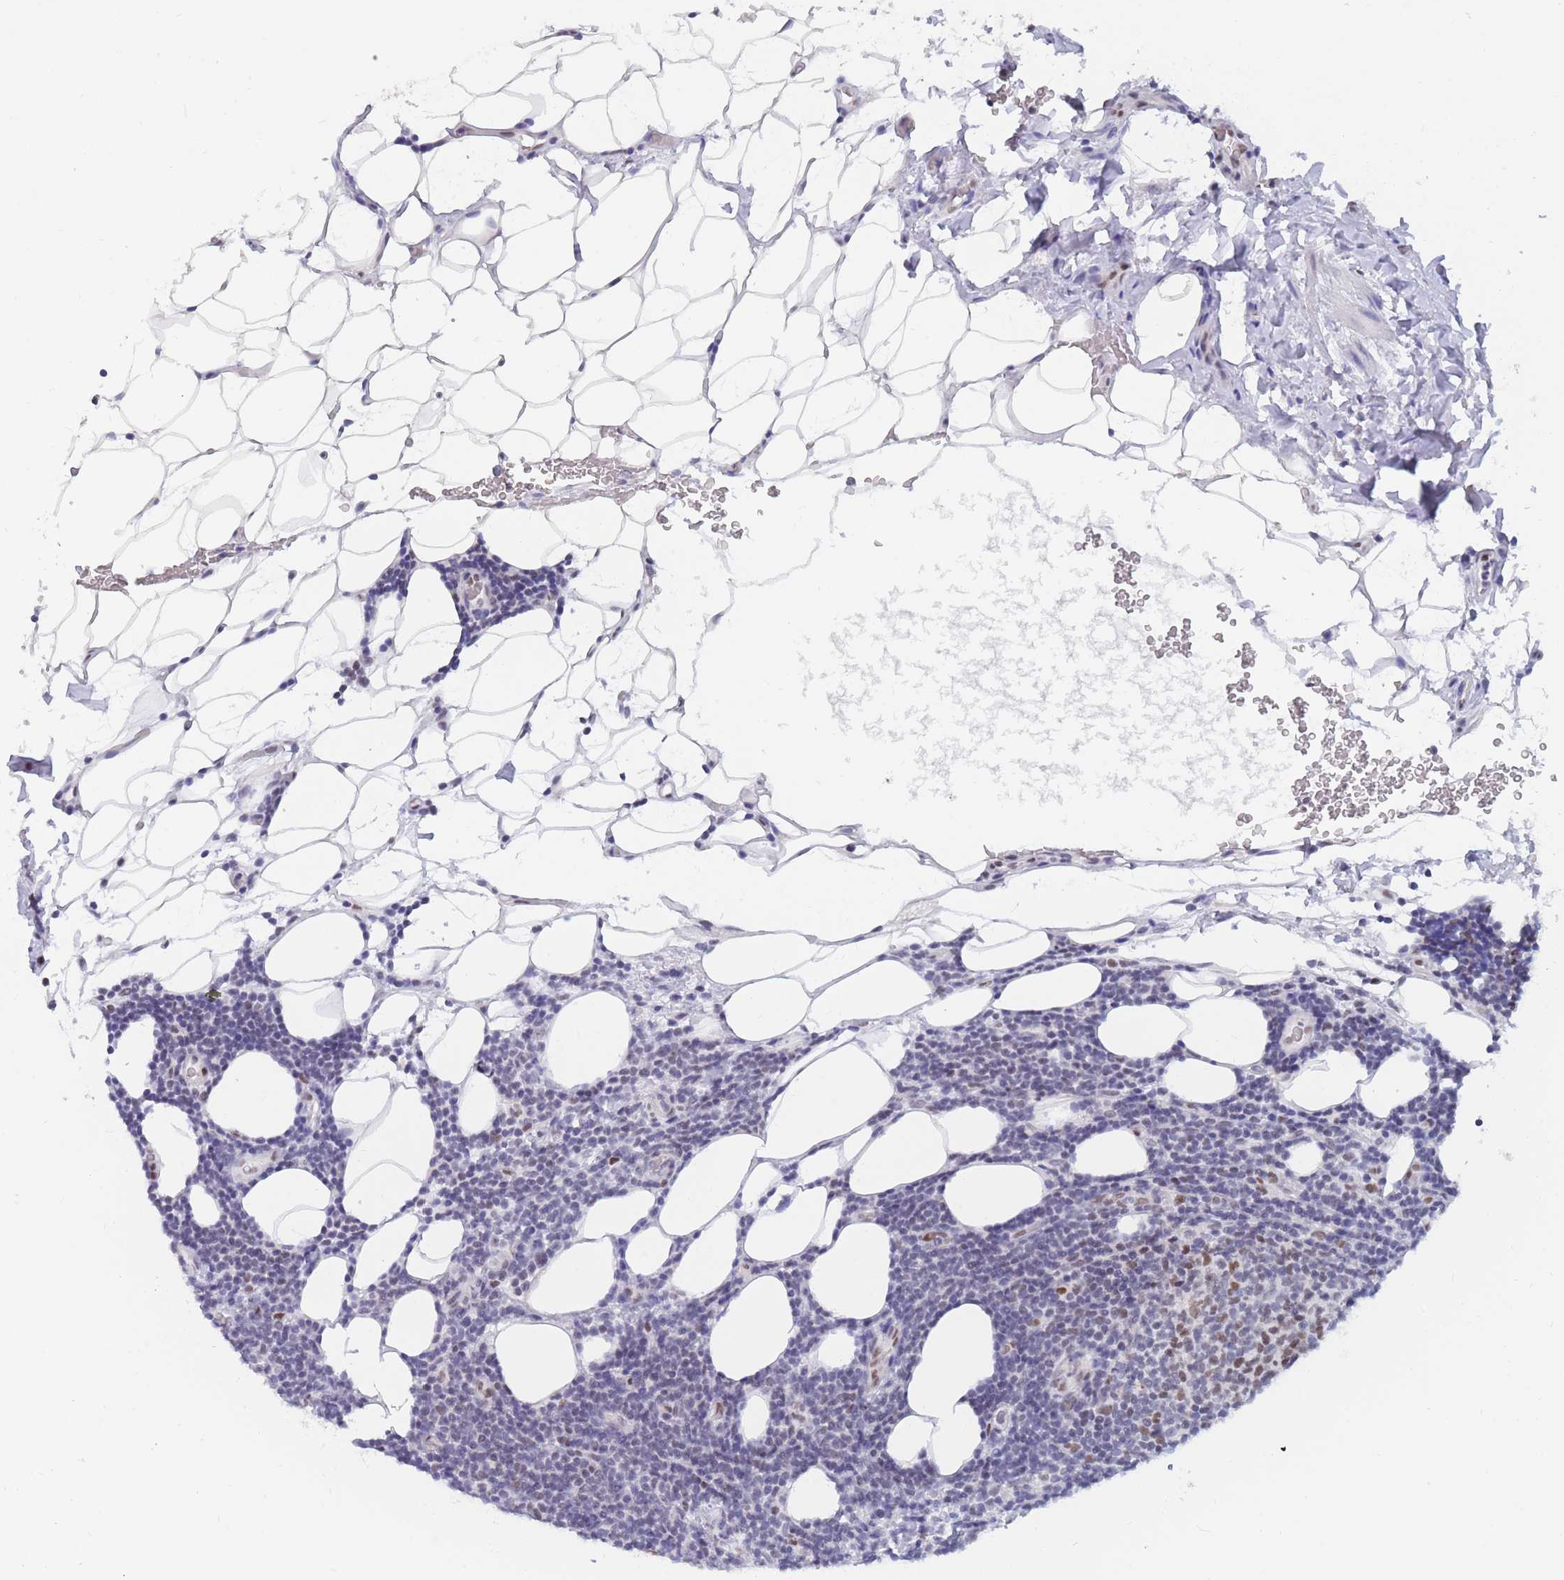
{"staining": {"intensity": "moderate", "quantity": "<25%", "location": "nuclear"}, "tissue": "lymphoma", "cell_type": "Tumor cells", "image_type": "cancer", "snomed": [{"axis": "morphology", "description": "Malignant lymphoma, non-Hodgkin's type, Low grade"}, {"axis": "topography", "description": "Lymph node"}], "caption": "Immunohistochemistry (IHC) (DAB (3,3'-diaminobenzidine)) staining of human malignant lymphoma, non-Hodgkin's type (low-grade) demonstrates moderate nuclear protein staining in approximately <25% of tumor cells.", "gene": "NASP", "patient": {"sex": "male", "age": 66}}